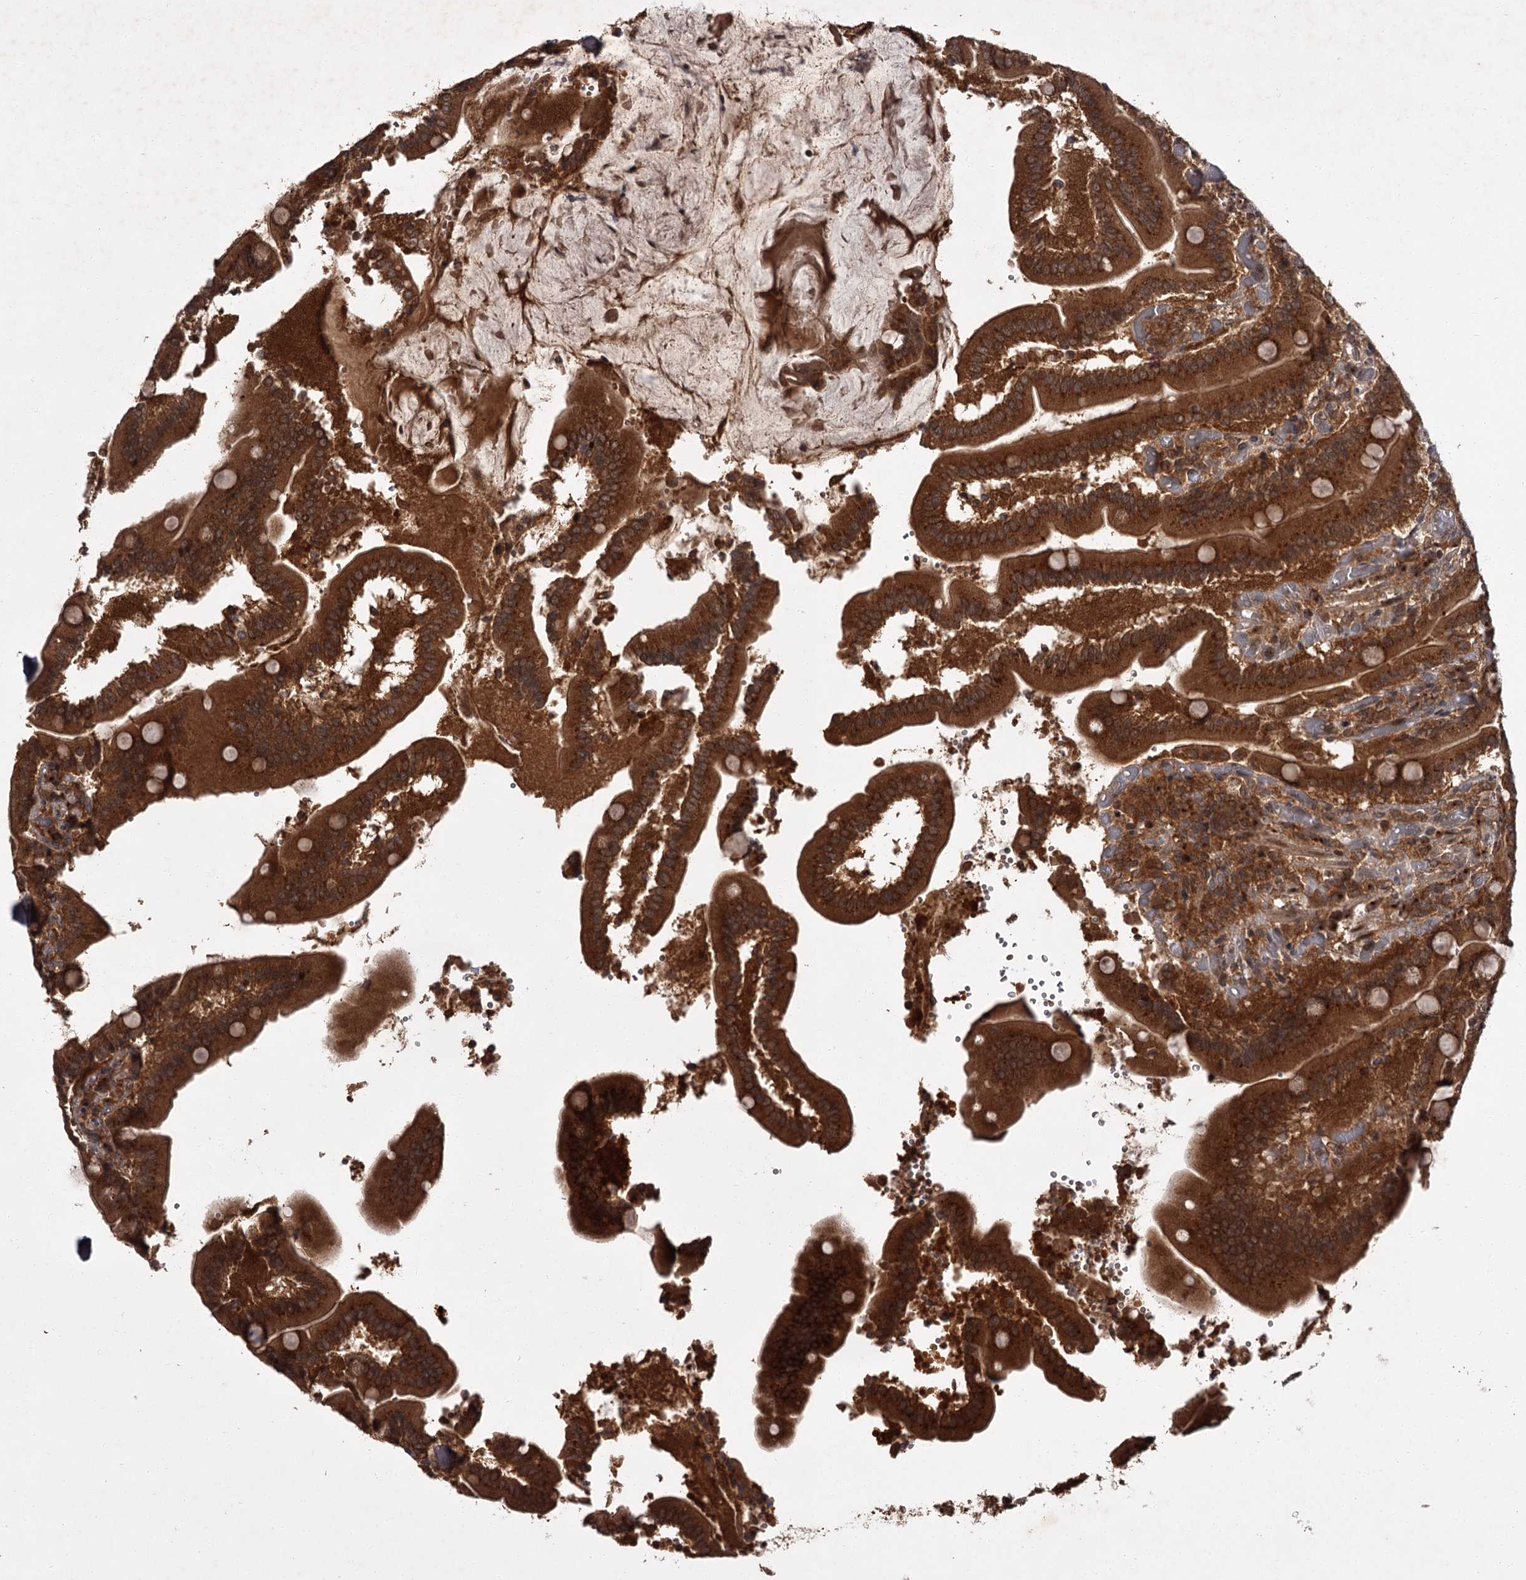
{"staining": {"intensity": "strong", "quantity": ">75%", "location": "cytoplasmic/membranous"}, "tissue": "duodenum", "cell_type": "Glandular cells", "image_type": "normal", "snomed": [{"axis": "morphology", "description": "Normal tissue, NOS"}, {"axis": "topography", "description": "Duodenum"}], "caption": "The micrograph demonstrates a brown stain indicating the presence of a protein in the cytoplasmic/membranous of glandular cells in duodenum. (Stains: DAB in brown, nuclei in blue, Microscopy: brightfield microscopy at high magnification).", "gene": "TBC1D23", "patient": {"sex": "female", "age": 62}}